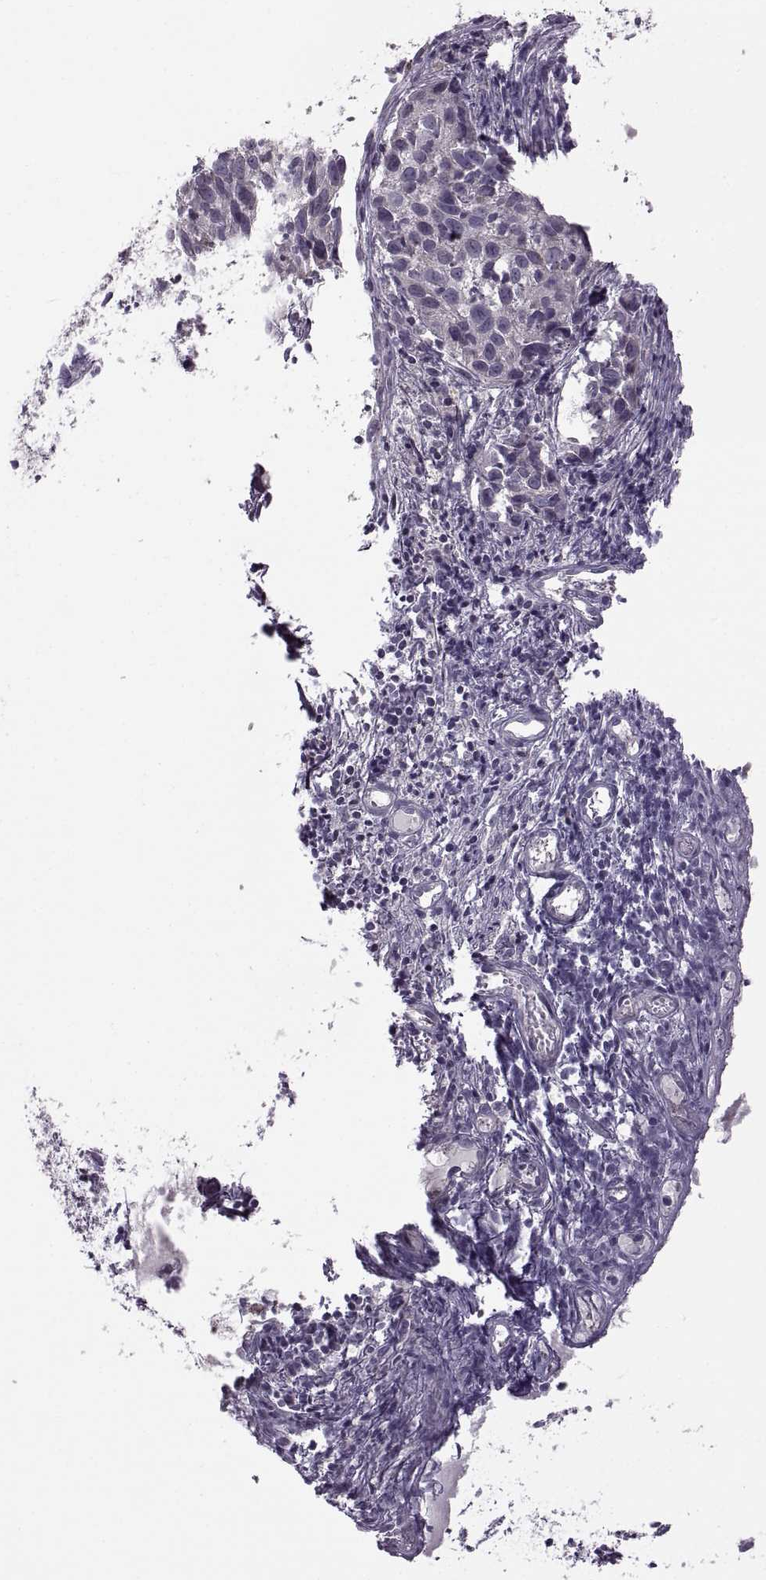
{"staining": {"intensity": "negative", "quantity": "none", "location": "none"}, "tissue": "cervical cancer", "cell_type": "Tumor cells", "image_type": "cancer", "snomed": [{"axis": "morphology", "description": "Squamous cell carcinoma, NOS"}, {"axis": "topography", "description": "Cervix"}], "caption": "Photomicrograph shows no protein positivity in tumor cells of cervical cancer tissue. Nuclei are stained in blue.", "gene": "H2AP", "patient": {"sex": "female", "age": 30}}